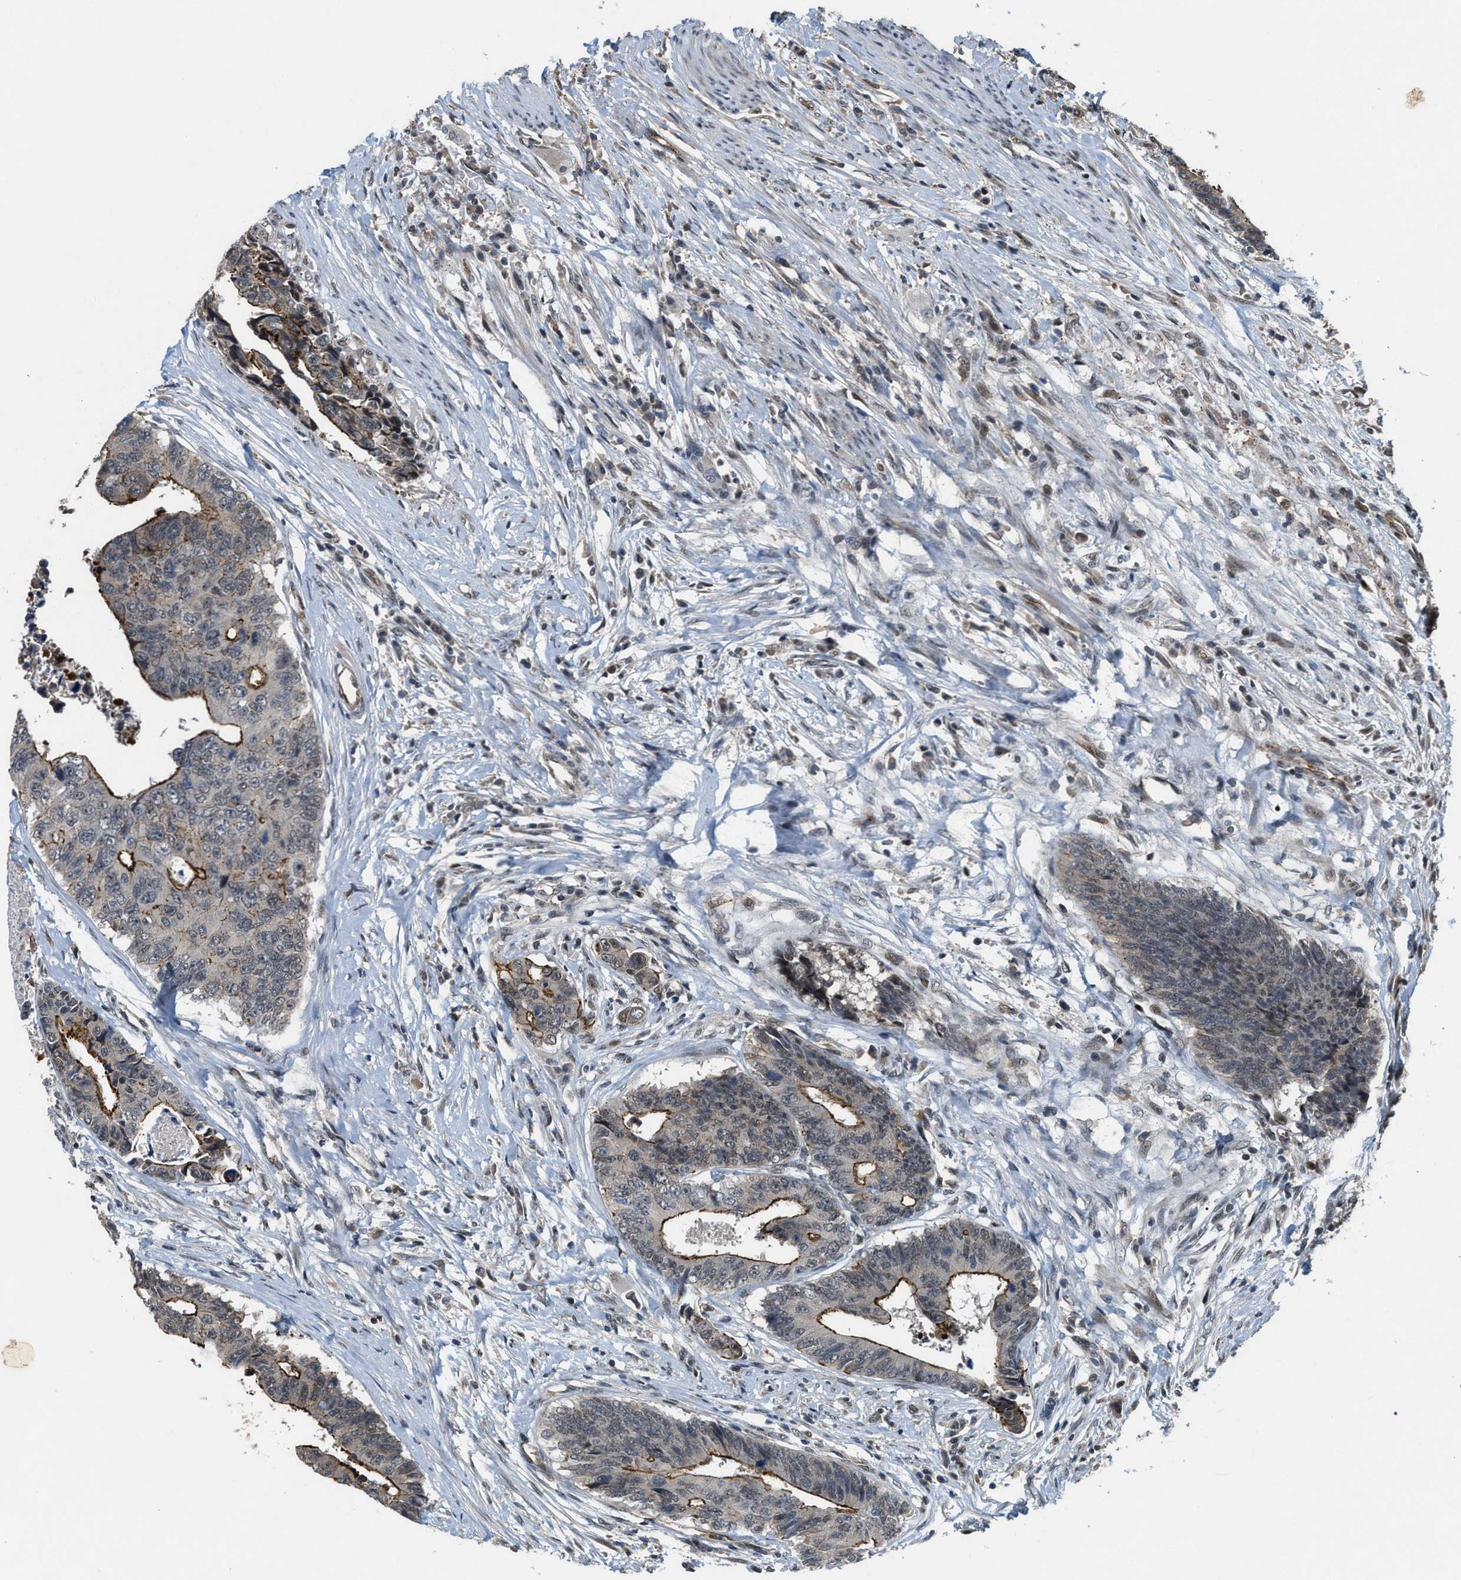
{"staining": {"intensity": "strong", "quantity": ">75%", "location": "cytoplasmic/membranous"}, "tissue": "colorectal cancer", "cell_type": "Tumor cells", "image_type": "cancer", "snomed": [{"axis": "morphology", "description": "Adenocarcinoma, NOS"}, {"axis": "topography", "description": "Rectum"}], "caption": "Adenocarcinoma (colorectal) was stained to show a protein in brown. There is high levels of strong cytoplasmic/membranous expression in about >75% of tumor cells.", "gene": "DPF2", "patient": {"sex": "male", "age": 84}}